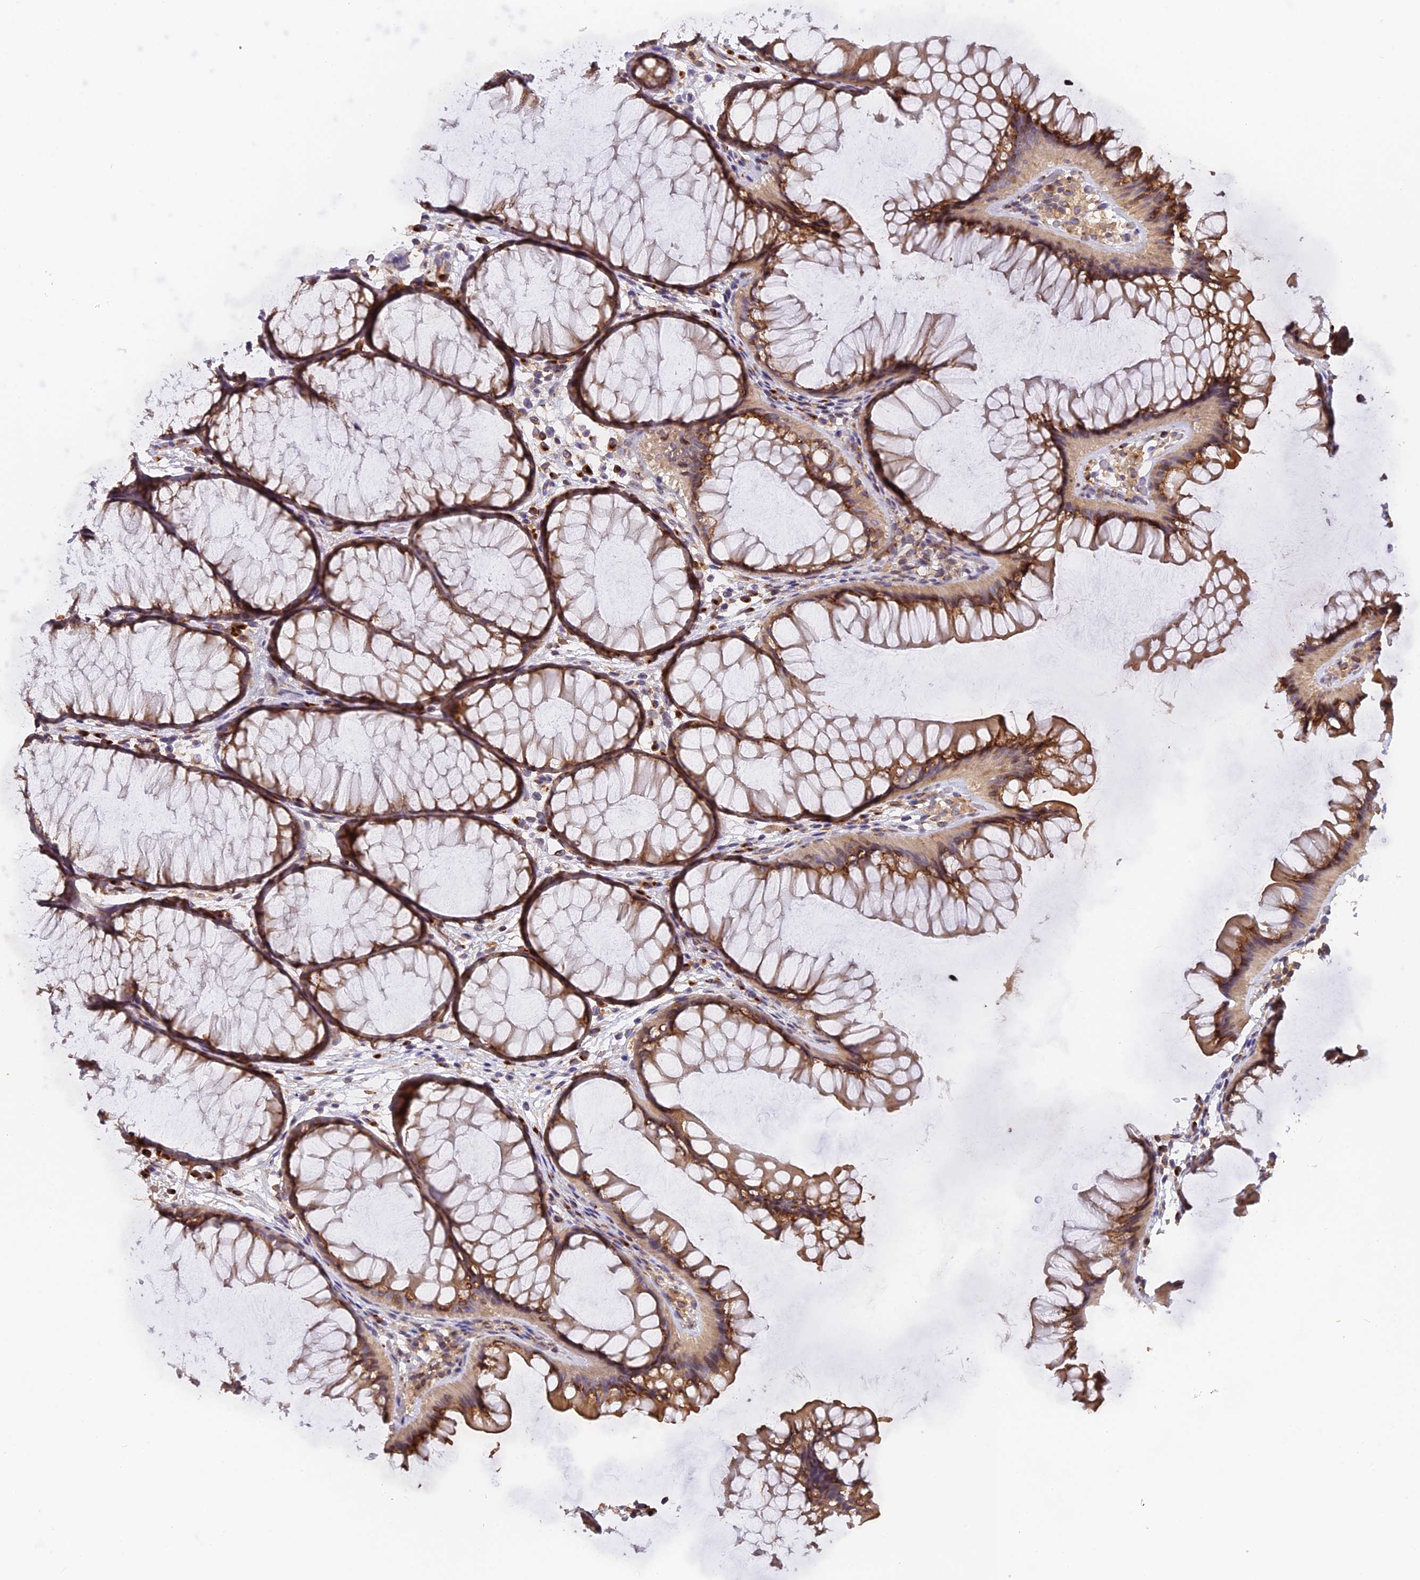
{"staining": {"intensity": "negative", "quantity": "none", "location": "none"}, "tissue": "colon", "cell_type": "Endothelial cells", "image_type": "normal", "snomed": [{"axis": "morphology", "description": "Normal tissue, NOS"}, {"axis": "topography", "description": "Colon"}], "caption": "Immunohistochemistry photomicrograph of normal colon stained for a protein (brown), which reveals no expression in endothelial cells. Nuclei are stained in blue.", "gene": "SNX17", "patient": {"sex": "female", "age": 82}}